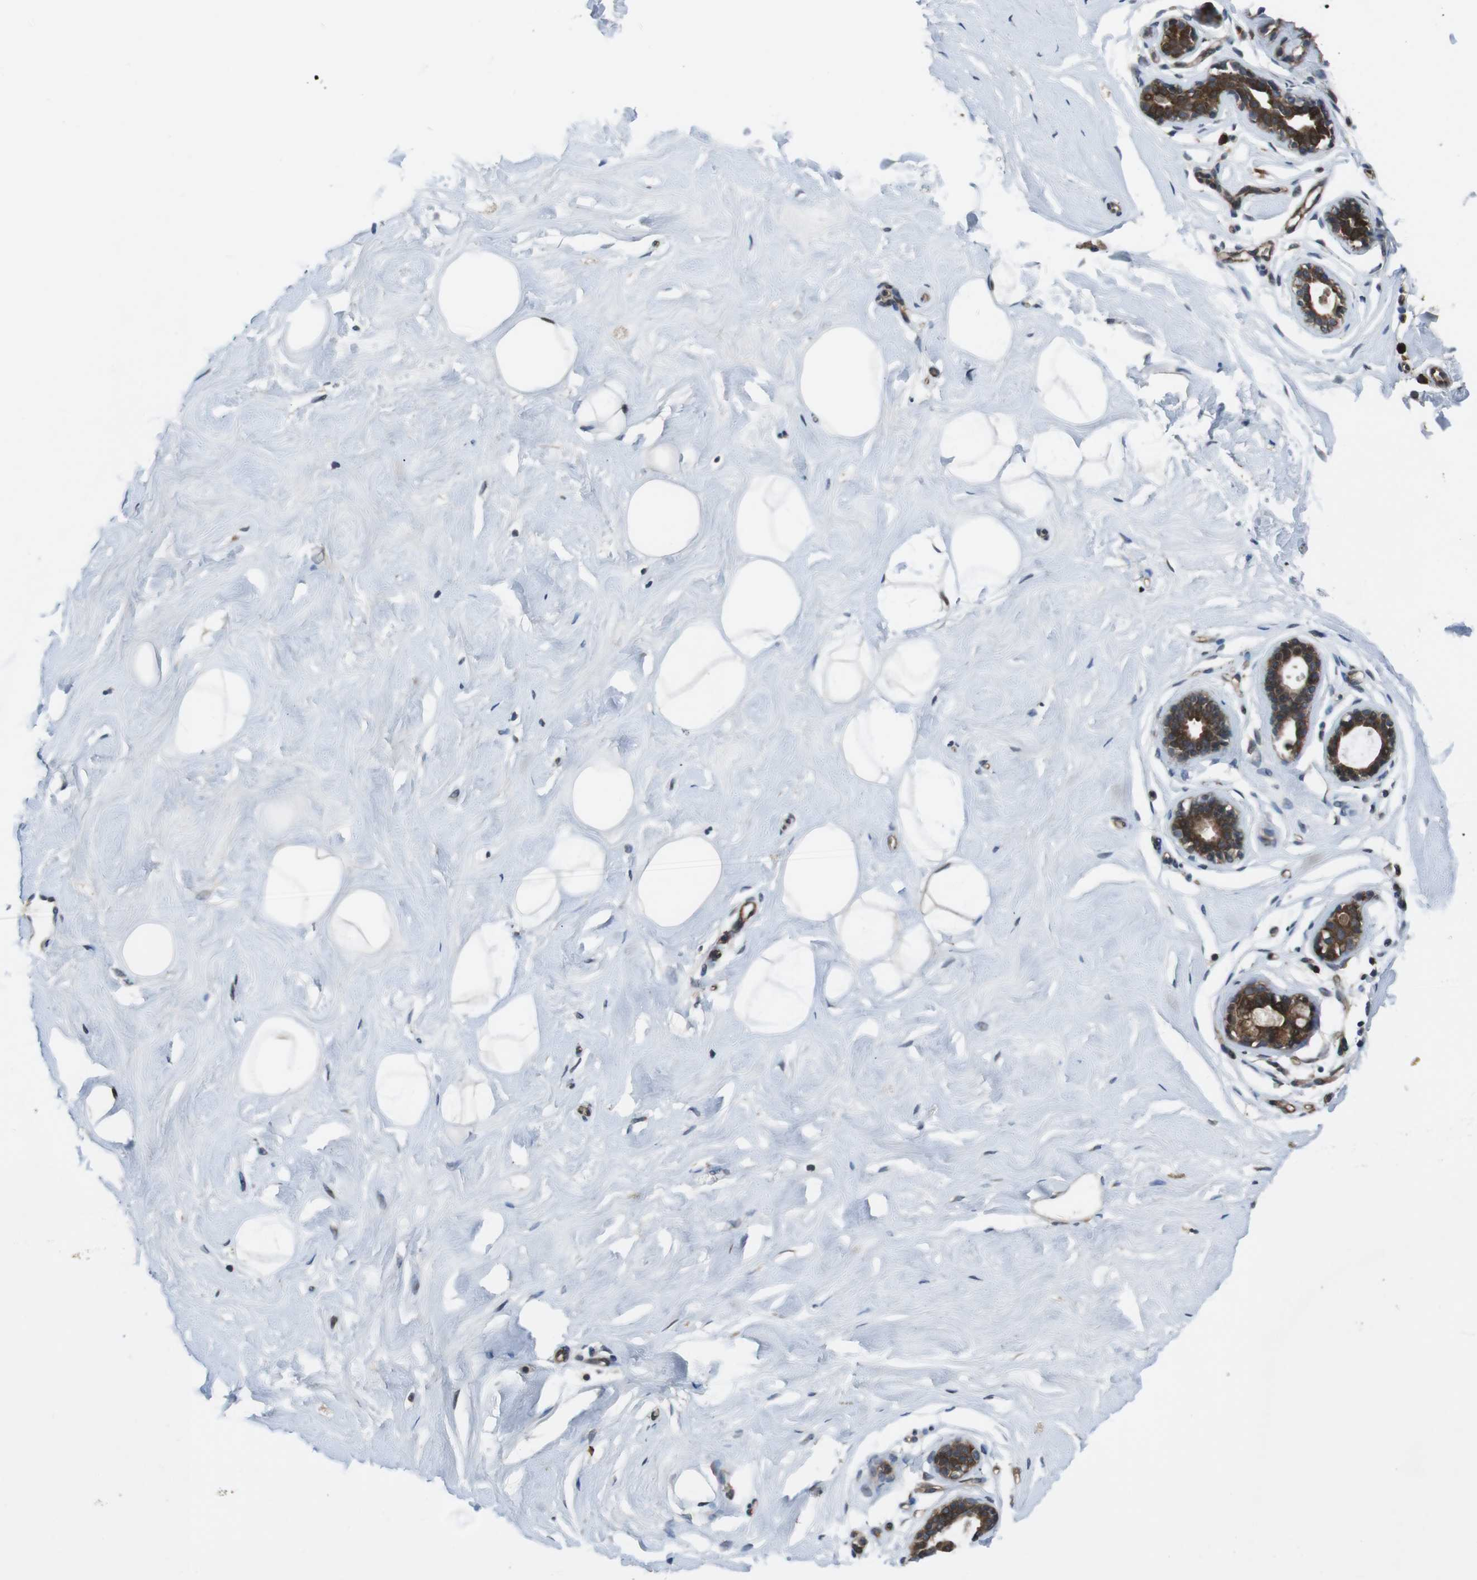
{"staining": {"intensity": "negative", "quantity": "none", "location": "none"}, "tissue": "breast", "cell_type": "Adipocytes", "image_type": "normal", "snomed": [{"axis": "morphology", "description": "Normal tissue, NOS"}, {"axis": "topography", "description": "Breast"}], "caption": "This is an IHC histopathology image of benign breast. There is no positivity in adipocytes.", "gene": "SLC22A23", "patient": {"sex": "female", "age": 23}}